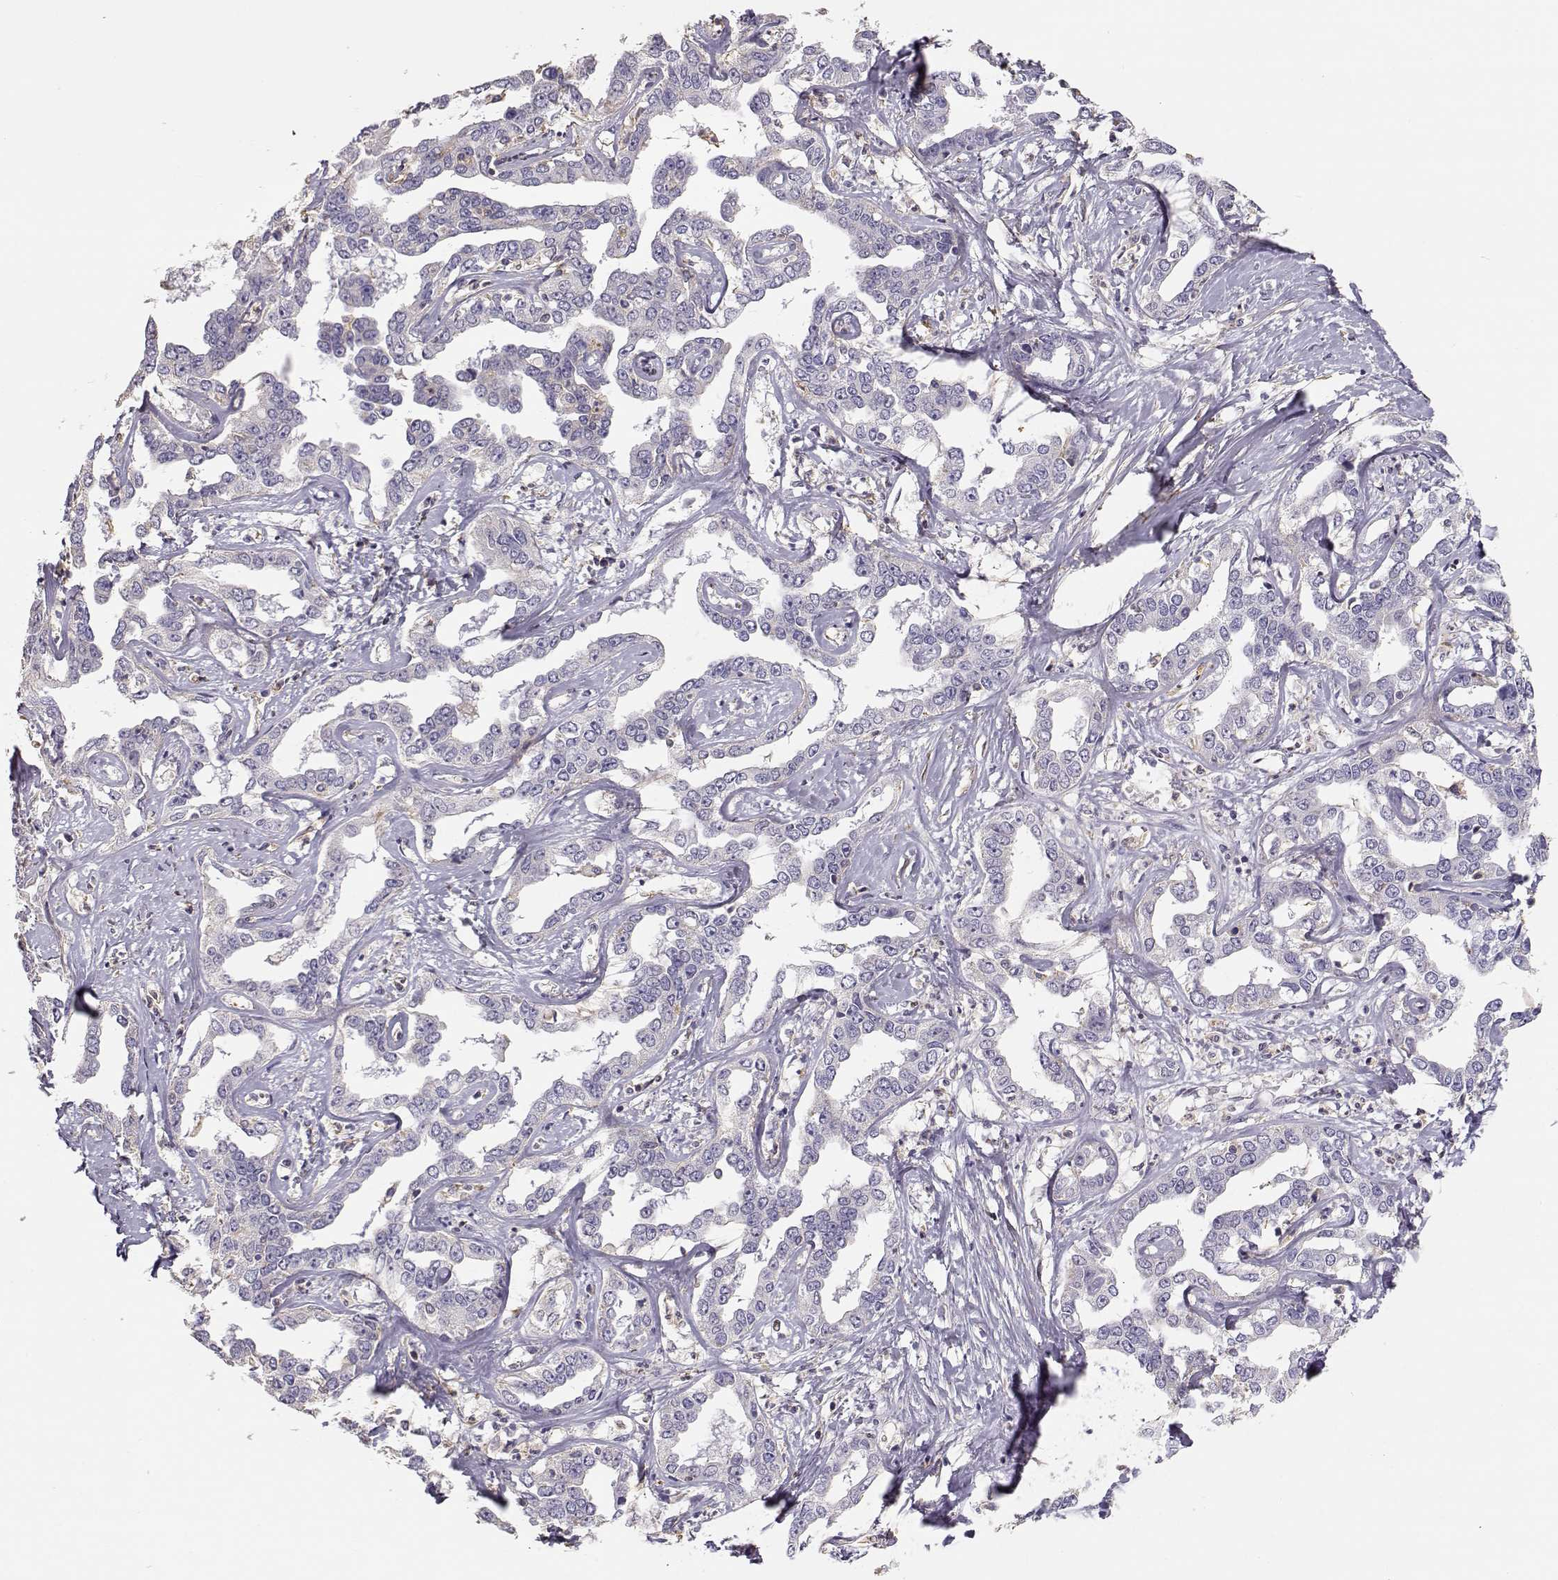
{"staining": {"intensity": "negative", "quantity": "none", "location": "none"}, "tissue": "liver cancer", "cell_type": "Tumor cells", "image_type": "cancer", "snomed": [{"axis": "morphology", "description": "Cholangiocarcinoma"}, {"axis": "topography", "description": "Liver"}], "caption": "The micrograph displays no significant positivity in tumor cells of liver cholangiocarcinoma. (IHC, brightfield microscopy, high magnification).", "gene": "DAPL1", "patient": {"sex": "male", "age": 59}}